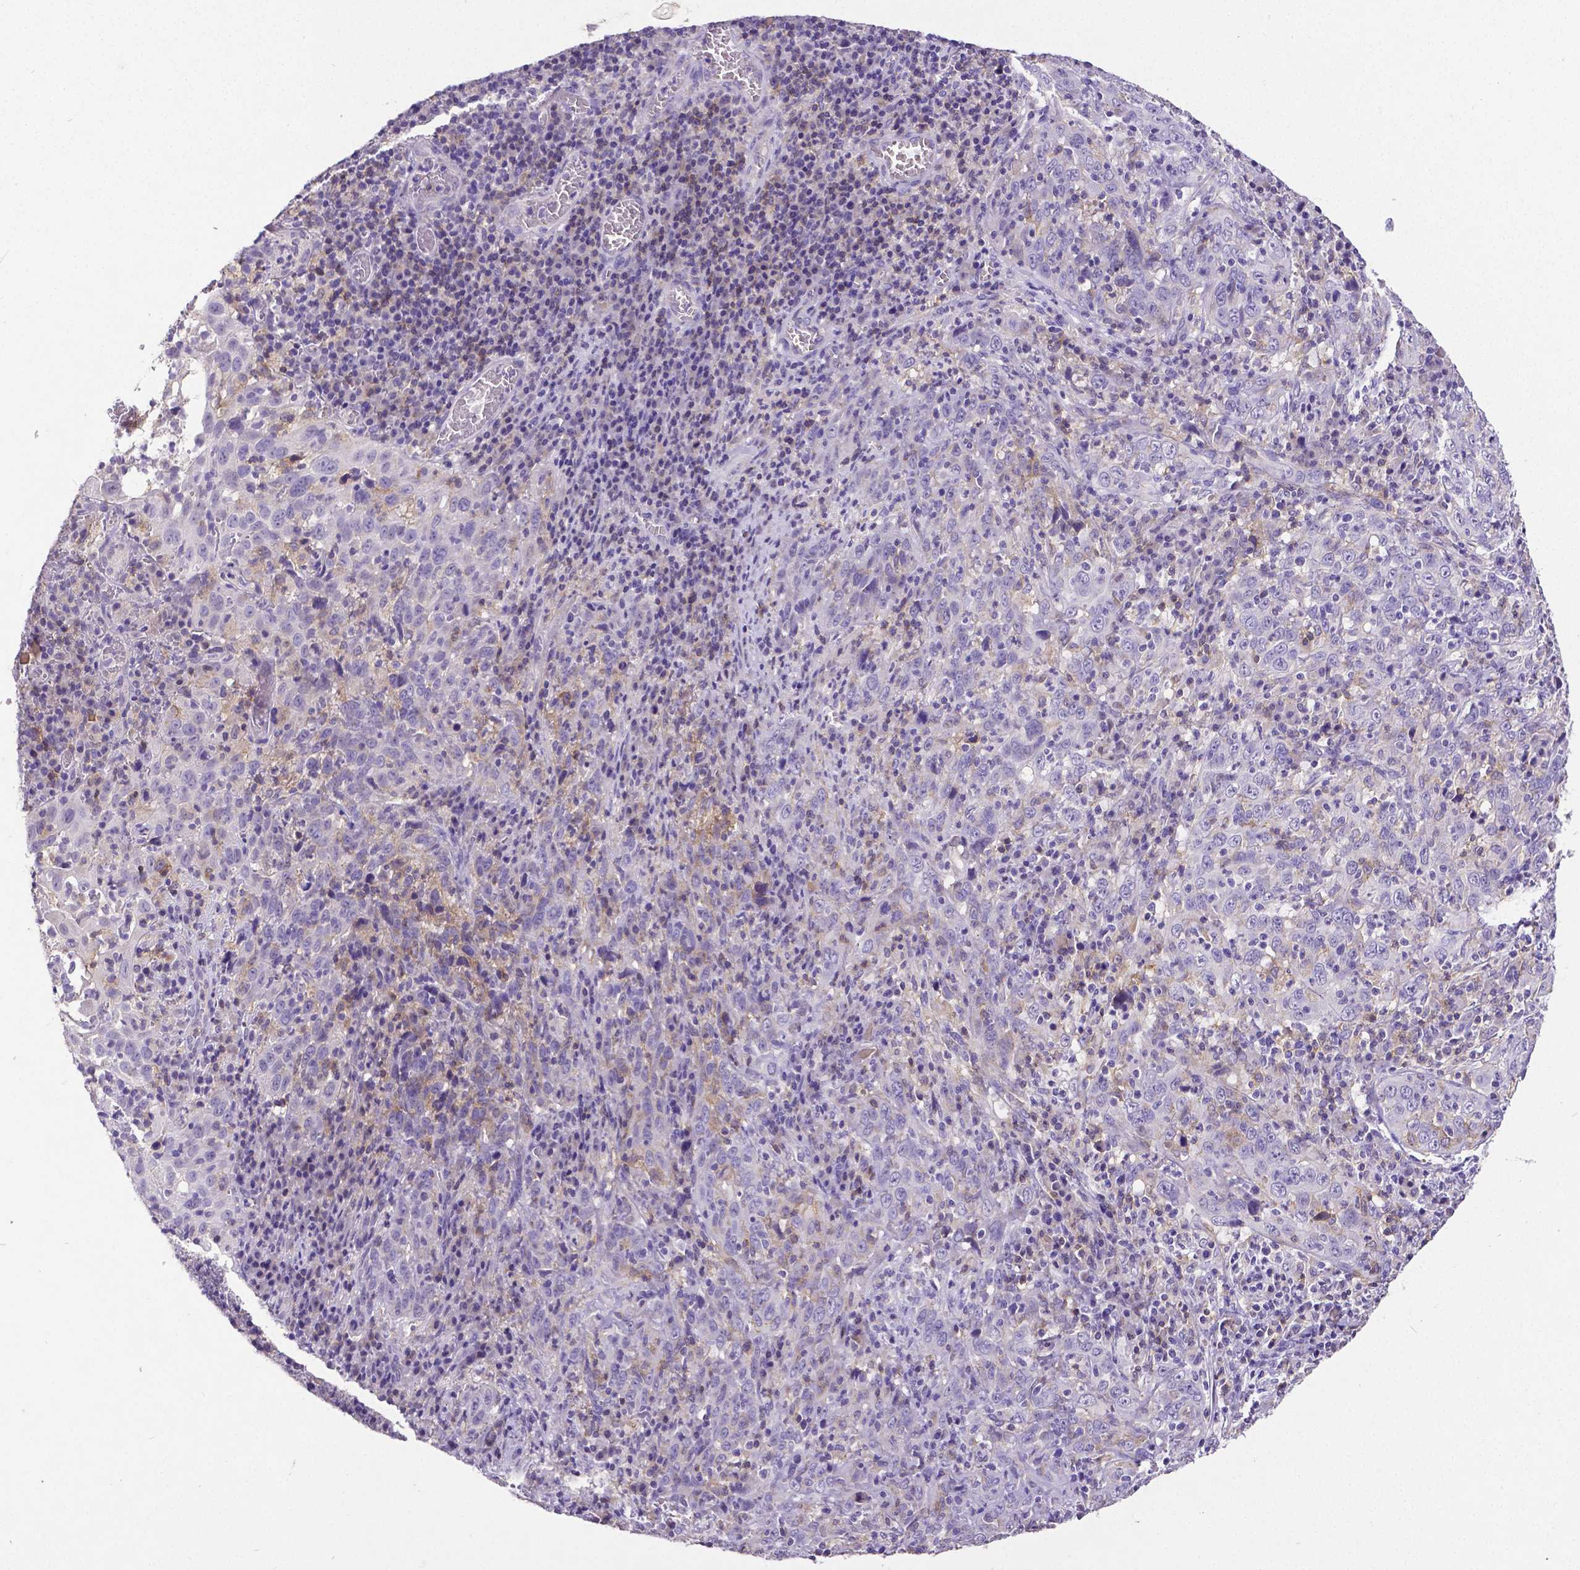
{"staining": {"intensity": "negative", "quantity": "none", "location": "none"}, "tissue": "cervical cancer", "cell_type": "Tumor cells", "image_type": "cancer", "snomed": [{"axis": "morphology", "description": "Squamous cell carcinoma, NOS"}, {"axis": "topography", "description": "Cervix"}], "caption": "This is an IHC photomicrograph of squamous cell carcinoma (cervical). There is no staining in tumor cells.", "gene": "CD4", "patient": {"sex": "female", "age": 46}}